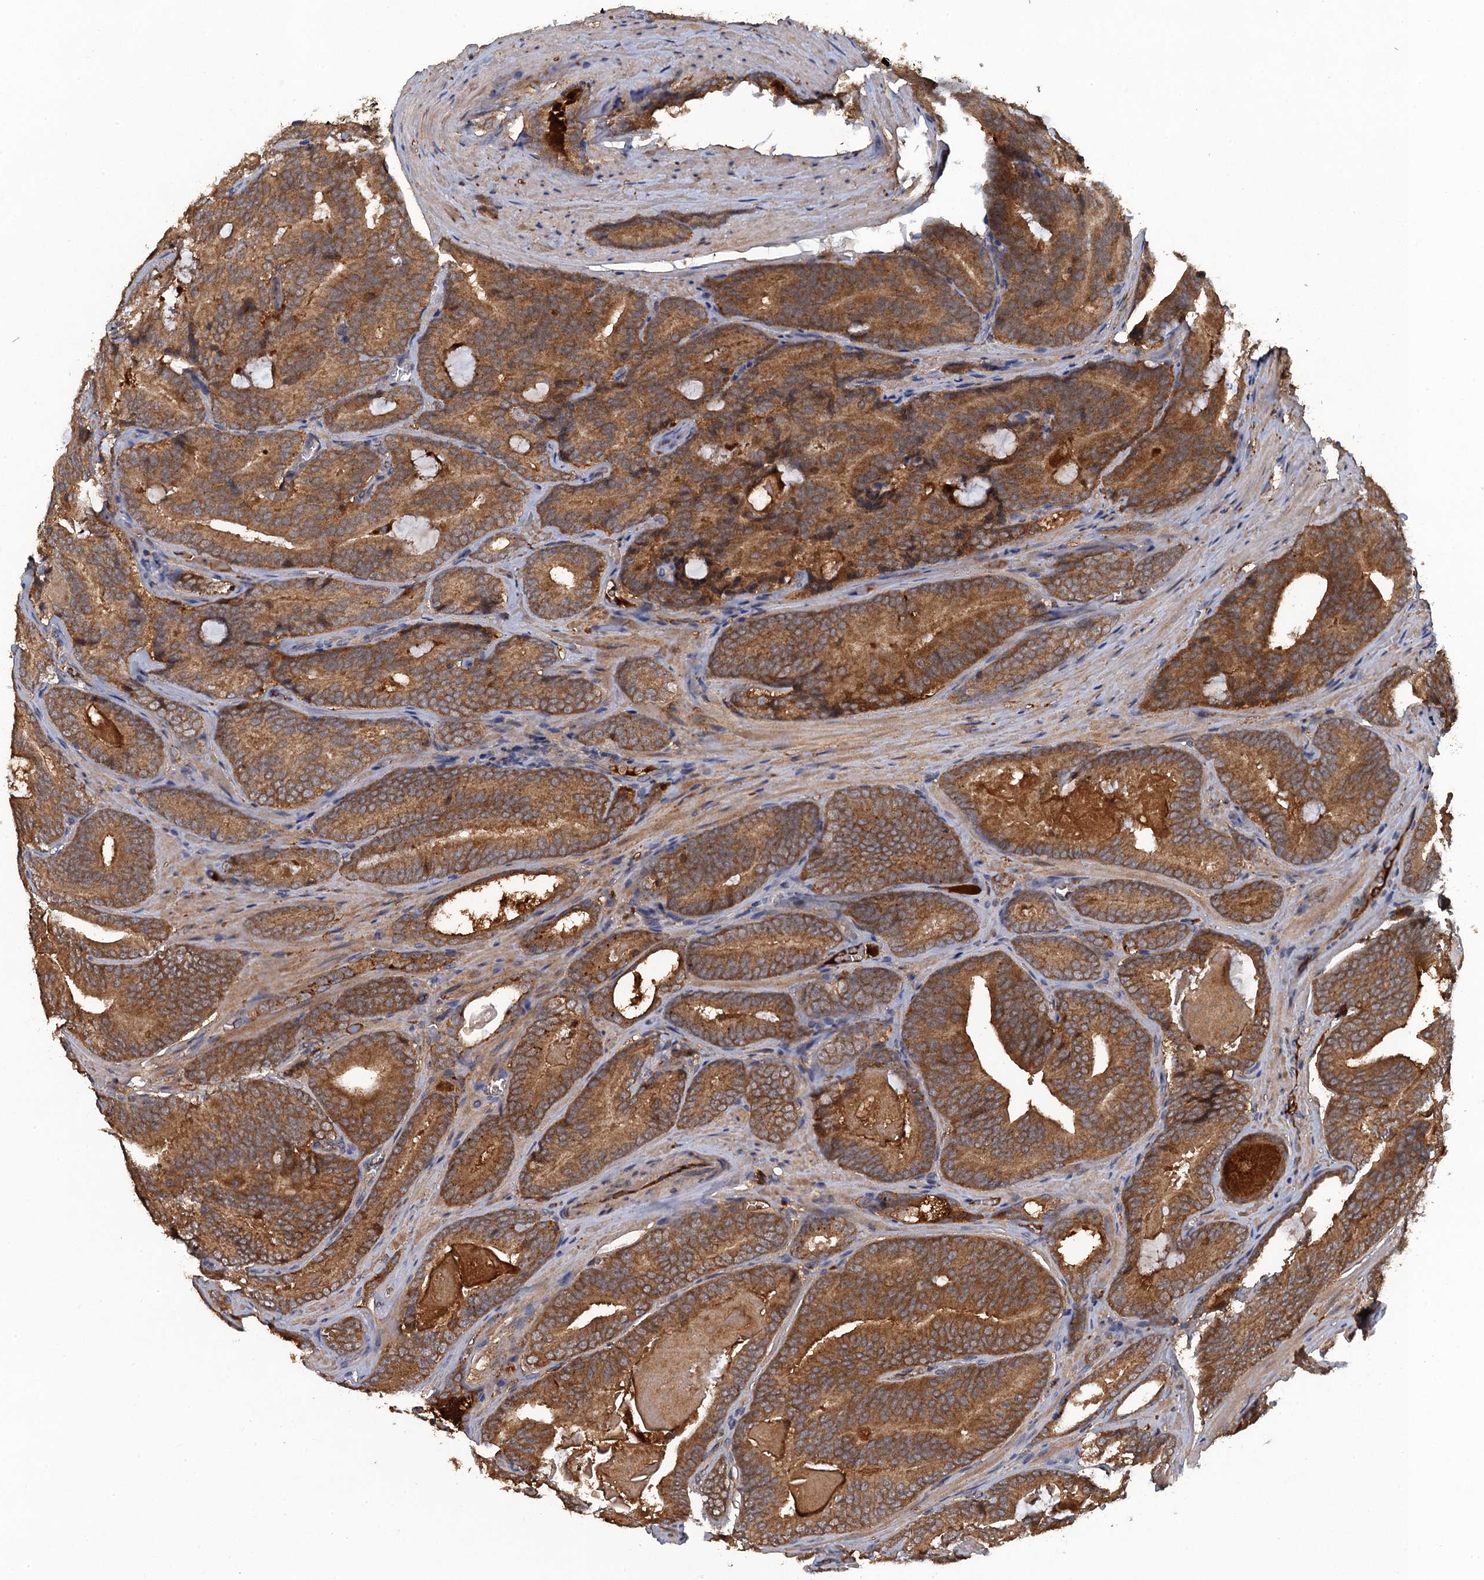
{"staining": {"intensity": "moderate", "quantity": ">75%", "location": "cytoplasmic/membranous"}, "tissue": "prostate cancer", "cell_type": "Tumor cells", "image_type": "cancer", "snomed": [{"axis": "morphology", "description": "Adenocarcinoma, High grade"}, {"axis": "topography", "description": "Prostate"}], "caption": "Tumor cells demonstrate moderate cytoplasmic/membranous positivity in approximately >75% of cells in adenocarcinoma (high-grade) (prostate).", "gene": "HAPLN3", "patient": {"sex": "male", "age": 66}}